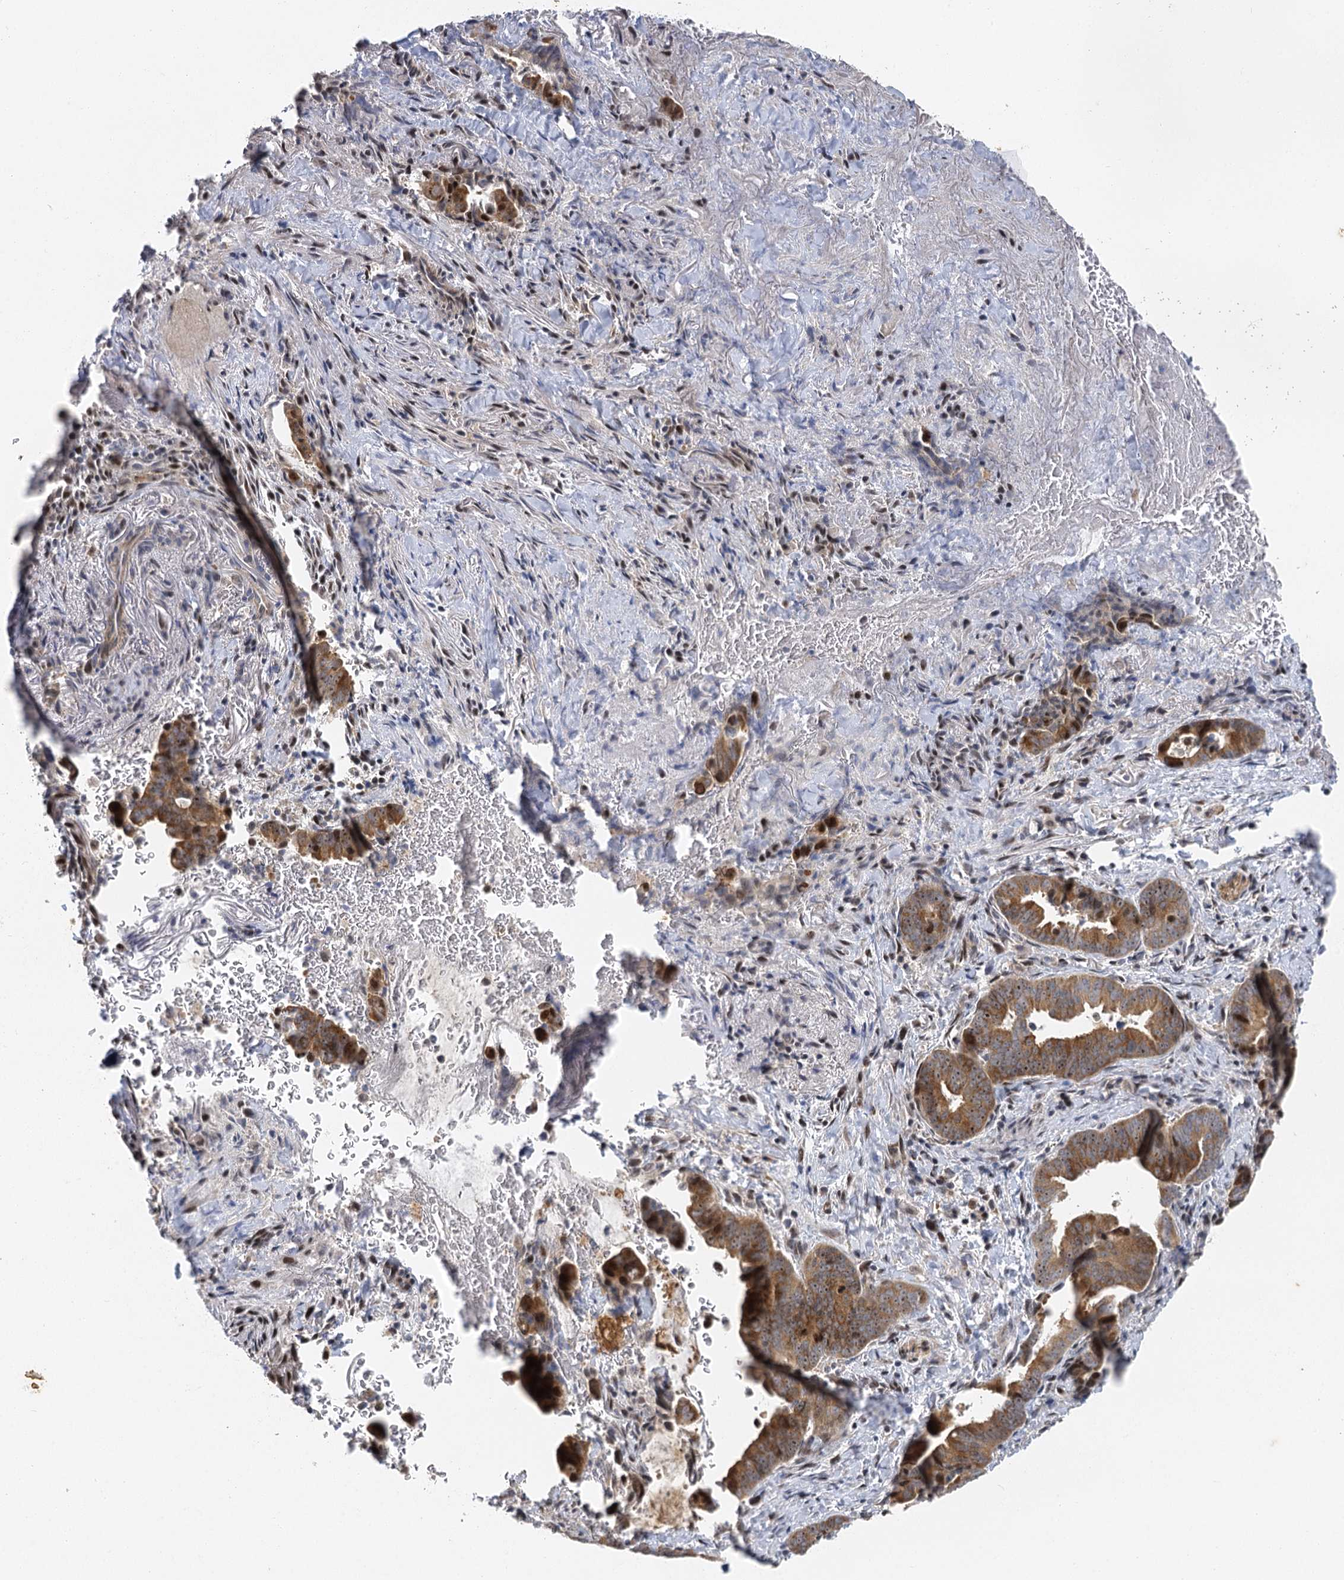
{"staining": {"intensity": "weak", "quantity": ">75%", "location": "cytoplasmic/membranous"}, "tissue": "pancreatic cancer", "cell_type": "Tumor cells", "image_type": "cancer", "snomed": [{"axis": "morphology", "description": "Adenocarcinoma, NOS"}, {"axis": "topography", "description": "Pancreas"}], "caption": "Protein expression by immunohistochemistry exhibits weak cytoplasmic/membranous positivity in approximately >75% of tumor cells in pancreatic cancer.", "gene": "IL11RA", "patient": {"sex": "female", "age": 63}}